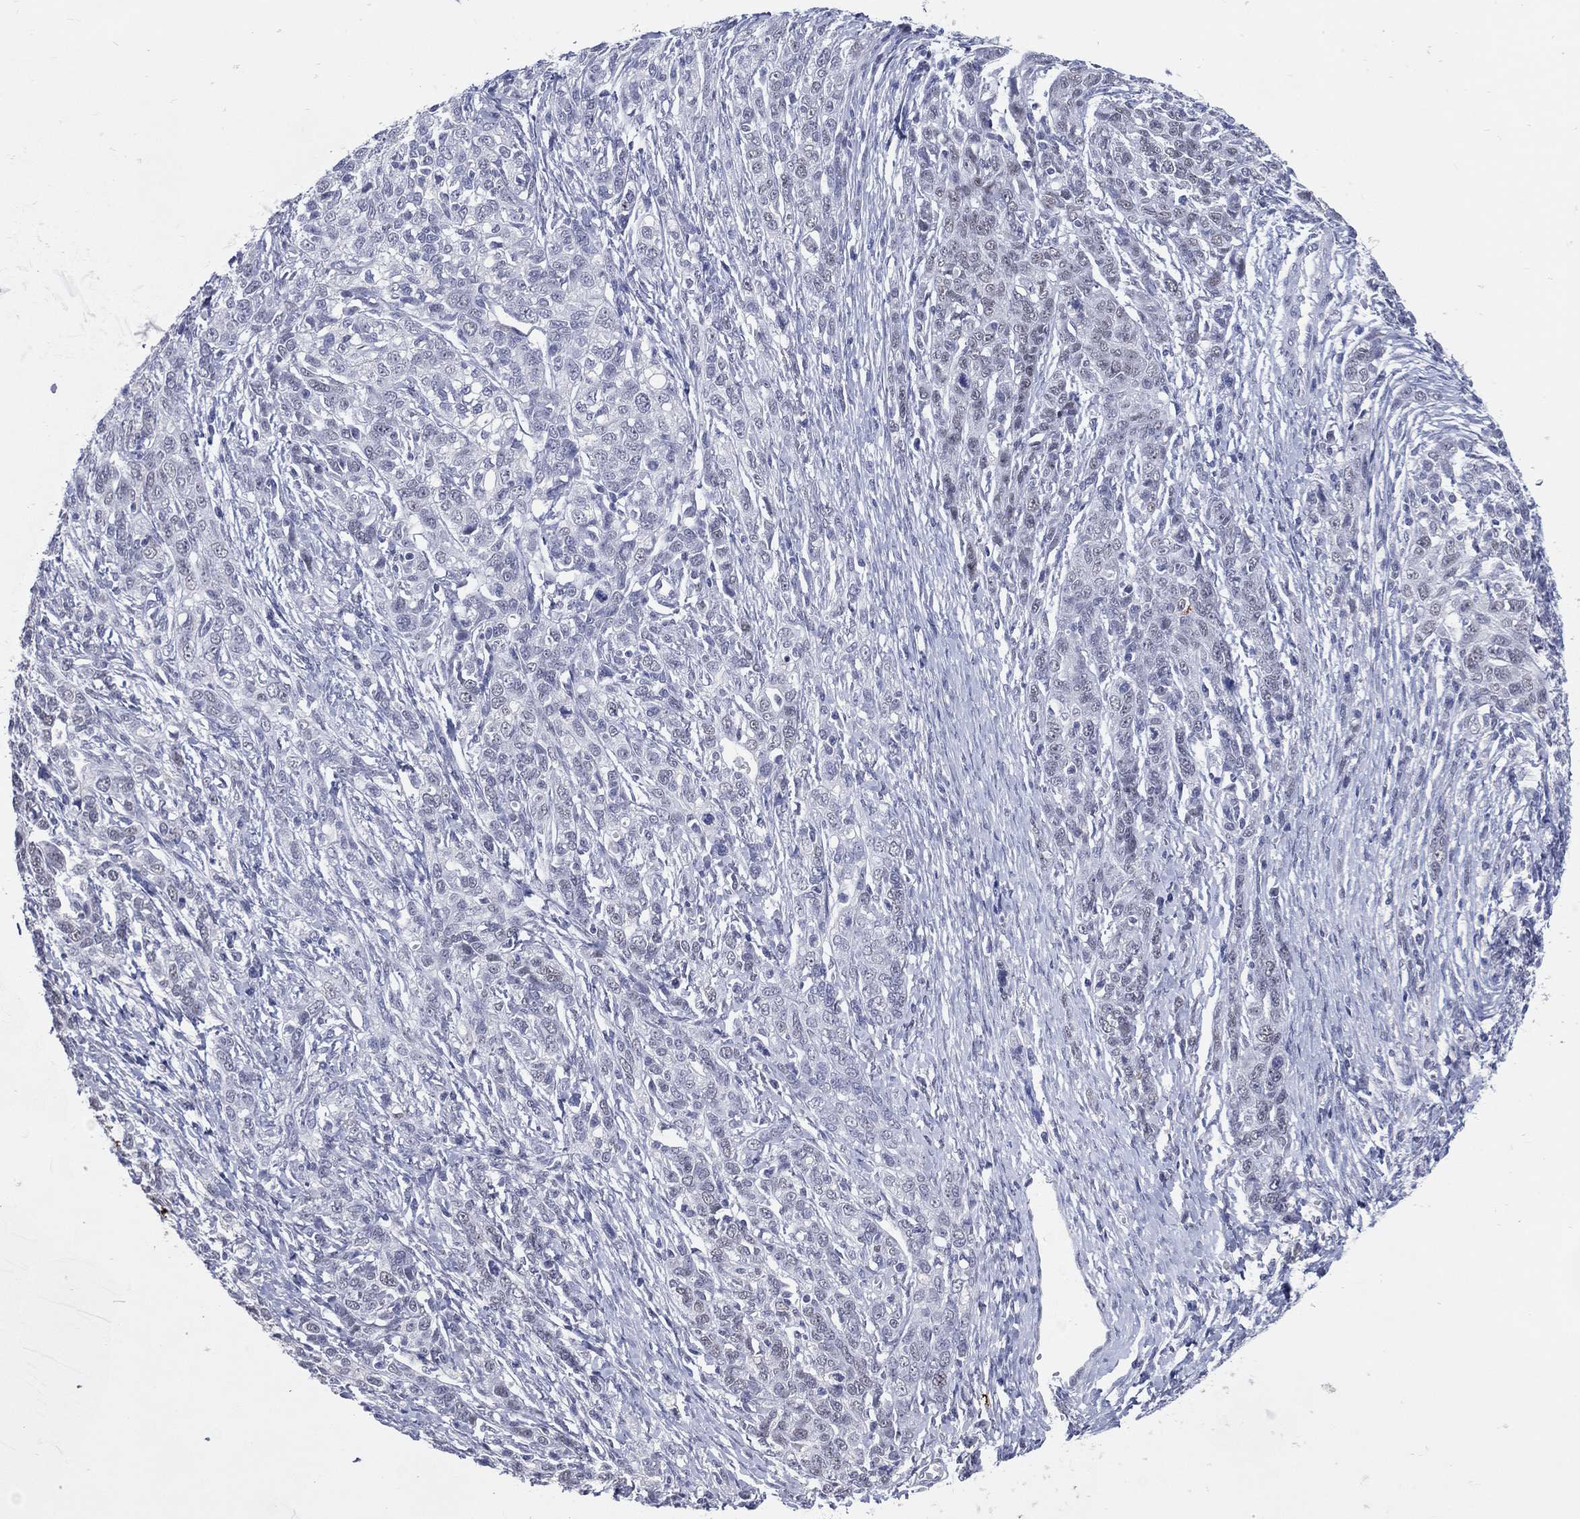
{"staining": {"intensity": "negative", "quantity": "none", "location": "none"}, "tissue": "ovarian cancer", "cell_type": "Tumor cells", "image_type": "cancer", "snomed": [{"axis": "morphology", "description": "Cystadenocarcinoma, serous, NOS"}, {"axis": "topography", "description": "Ovary"}], "caption": "This is an immunohistochemistry micrograph of ovarian serous cystadenocarcinoma. There is no expression in tumor cells.", "gene": "CFAP58", "patient": {"sex": "female", "age": 71}}